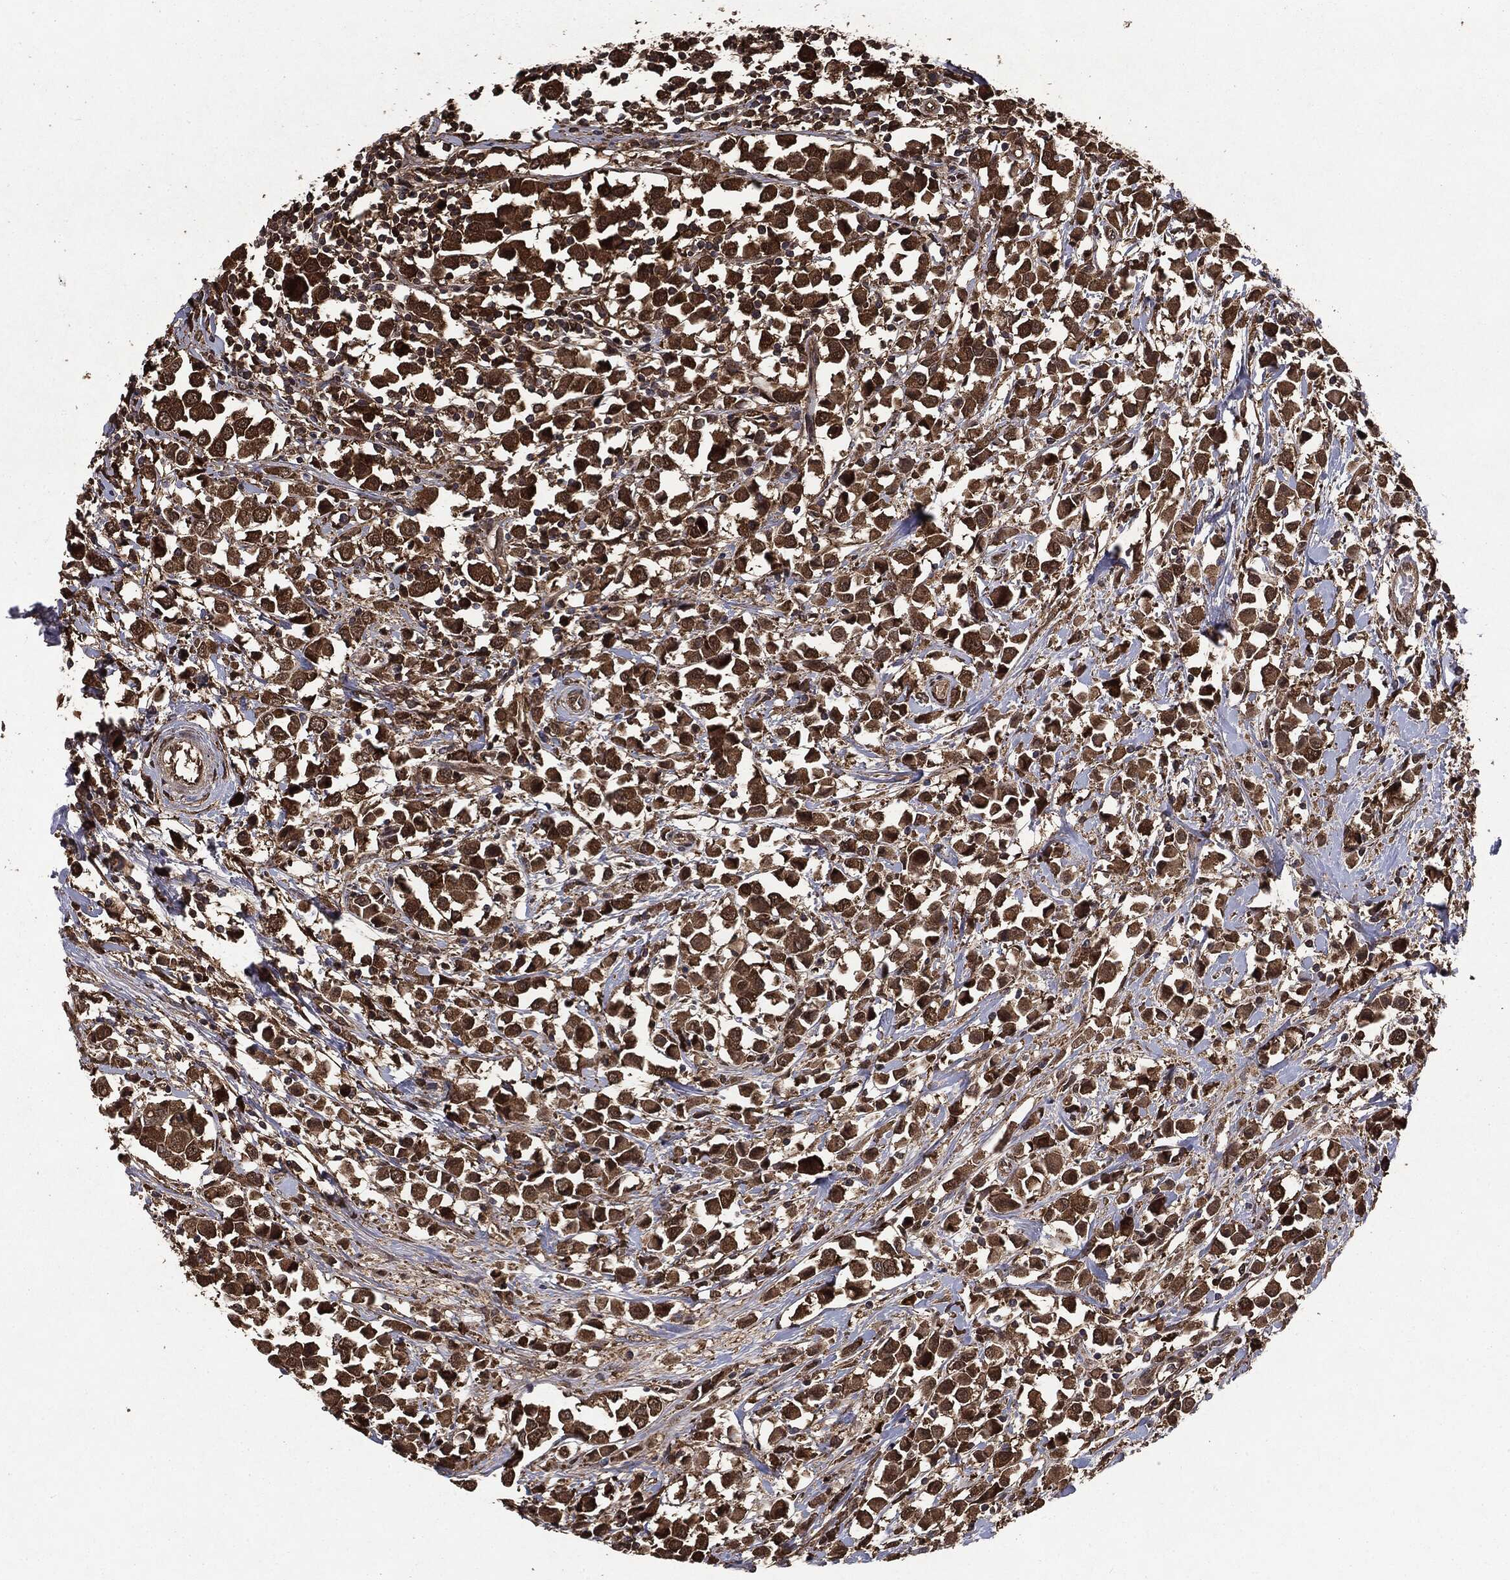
{"staining": {"intensity": "strong", "quantity": ">75%", "location": "cytoplasmic/membranous"}, "tissue": "breast cancer", "cell_type": "Tumor cells", "image_type": "cancer", "snomed": [{"axis": "morphology", "description": "Duct carcinoma"}, {"axis": "topography", "description": "Breast"}], "caption": "Immunohistochemical staining of human breast cancer demonstrates strong cytoplasmic/membranous protein positivity in approximately >75% of tumor cells.", "gene": "NME1", "patient": {"sex": "female", "age": 61}}